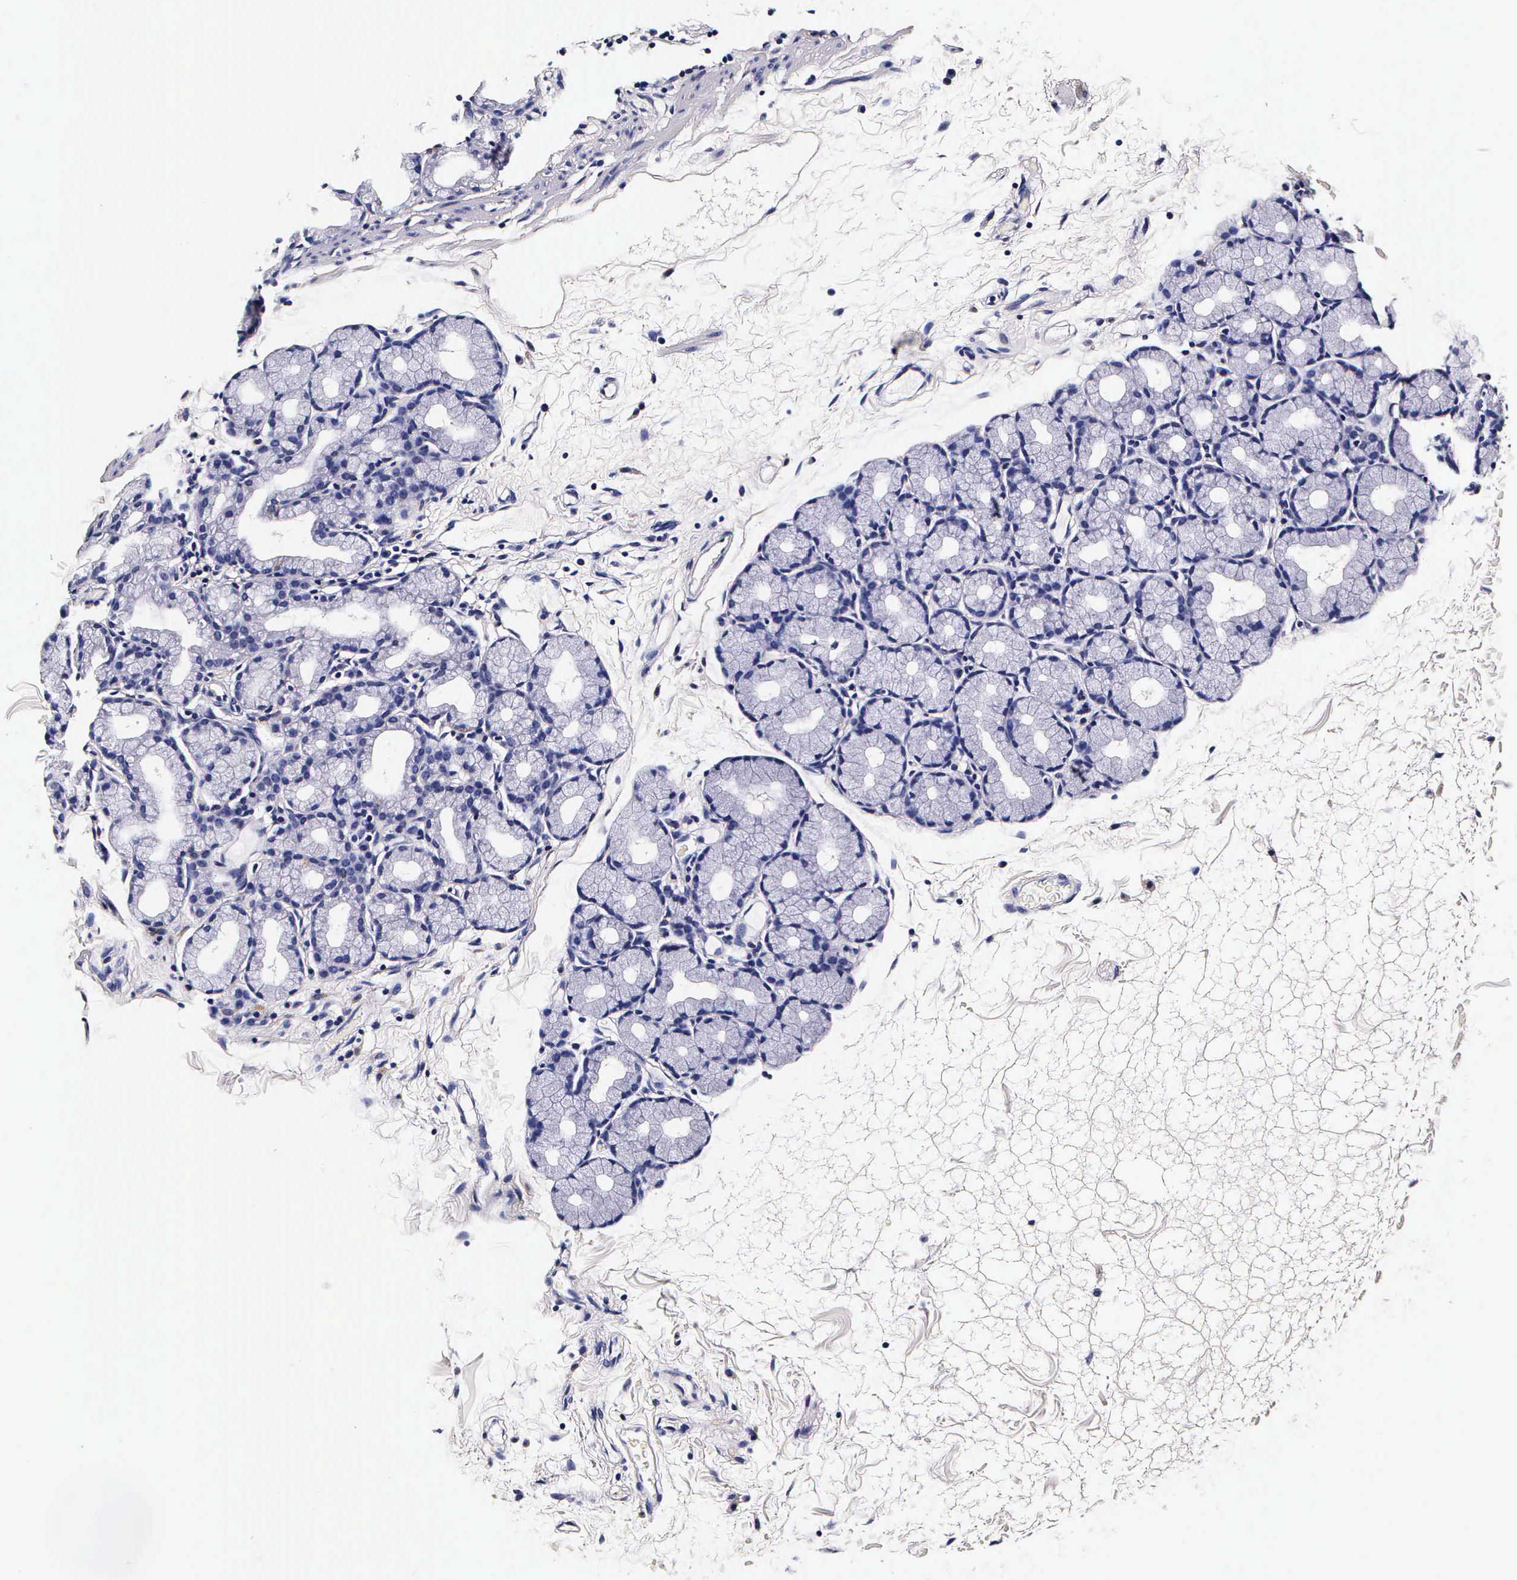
{"staining": {"intensity": "moderate", "quantity": "<25%", "location": "cytoplasmic/membranous"}, "tissue": "duodenum", "cell_type": "Glandular cells", "image_type": "normal", "snomed": [{"axis": "morphology", "description": "Normal tissue, NOS"}, {"axis": "topography", "description": "Duodenum"}], "caption": "Duodenum stained with a protein marker demonstrates moderate staining in glandular cells.", "gene": "CTSB", "patient": {"sex": "female", "age": 48}}